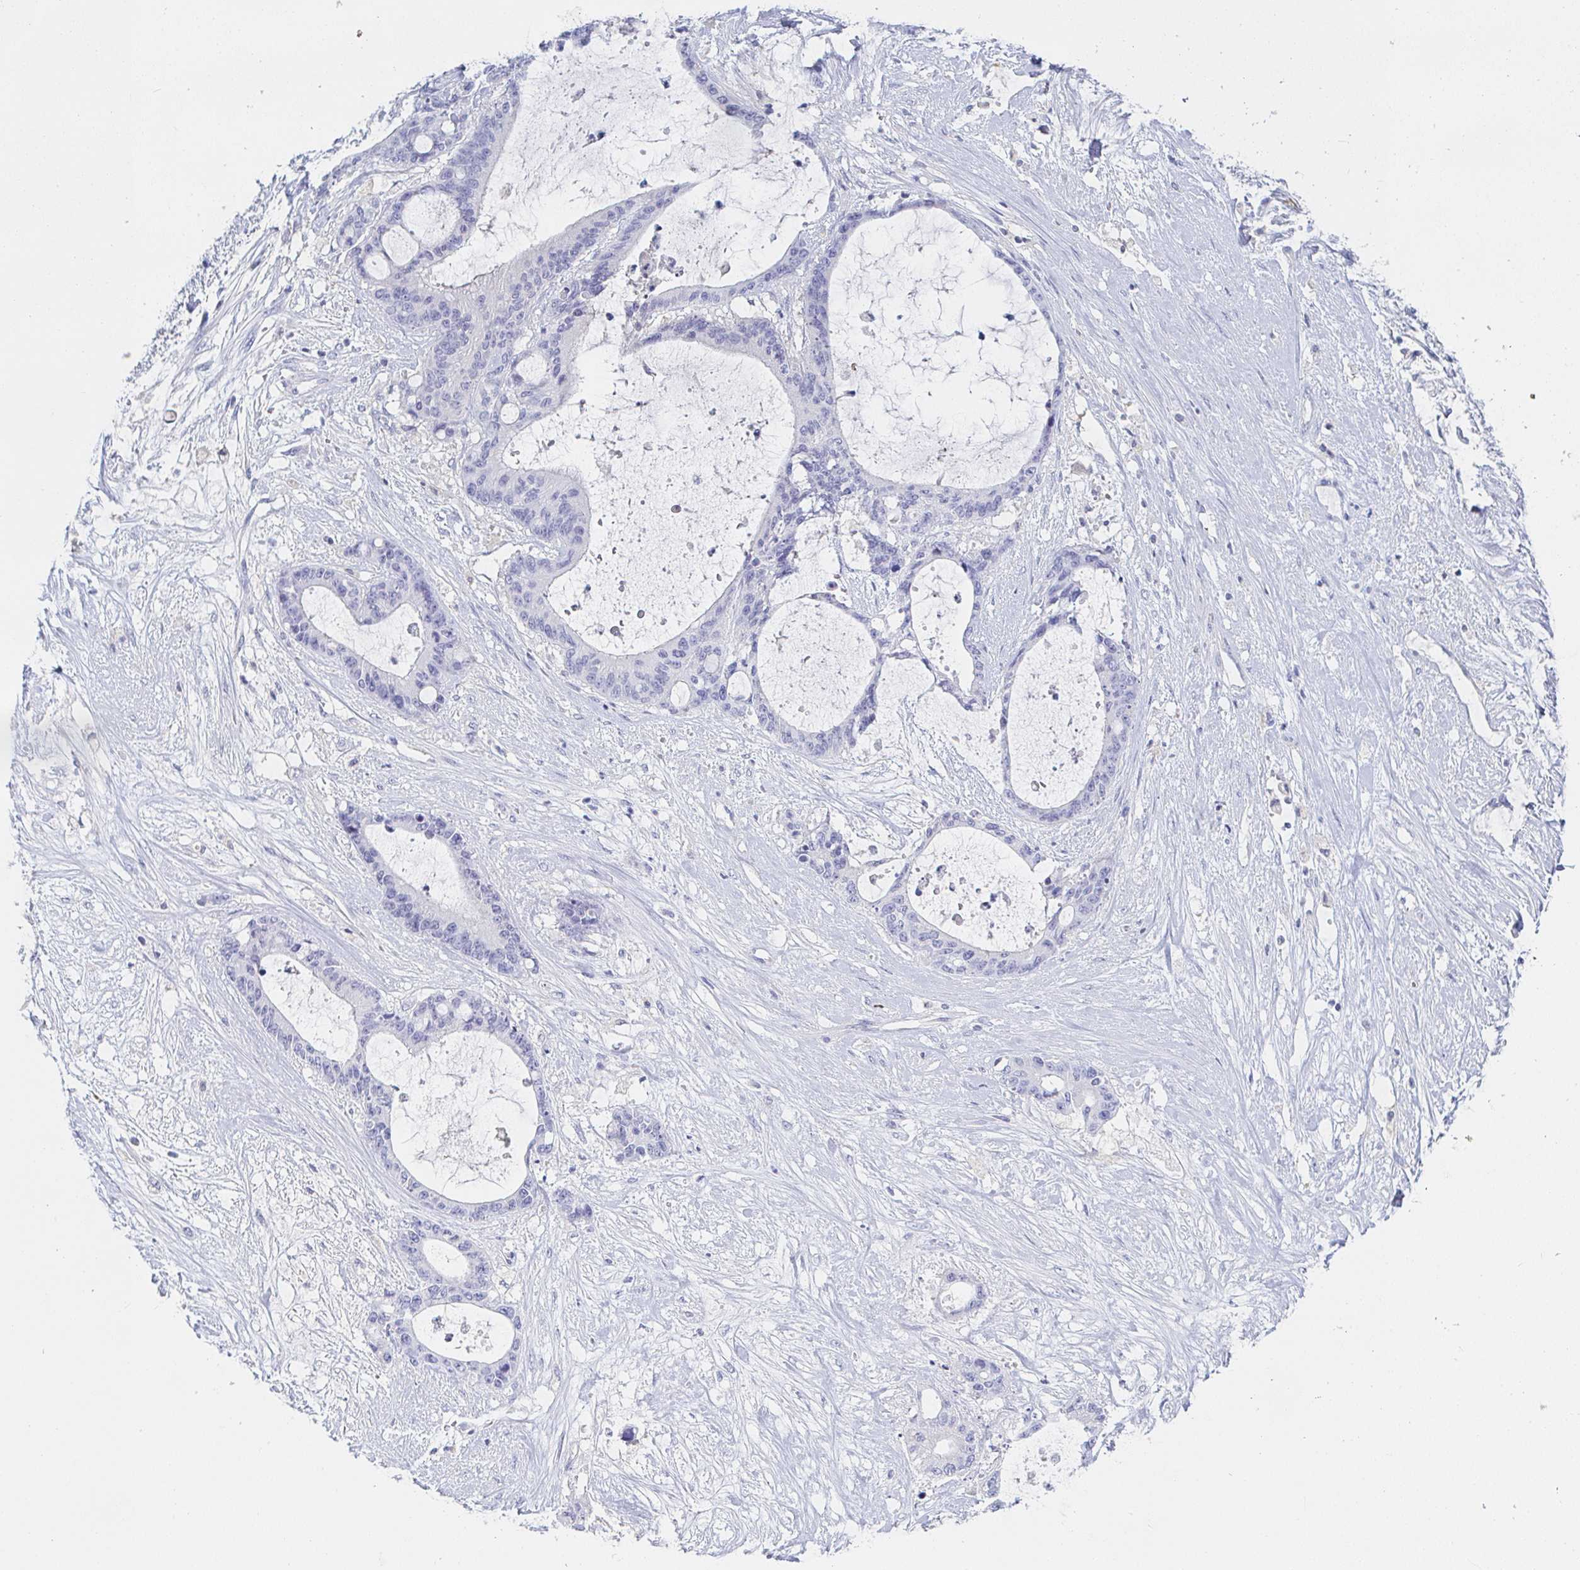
{"staining": {"intensity": "negative", "quantity": "none", "location": "none"}, "tissue": "liver cancer", "cell_type": "Tumor cells", "image_type": "cancer", "snomed": [{"axis": "morphology", "description": "Normal tissue, NOS"}, {"axis": "morphology", "description": "Cholangiocarcinoma"}, {"axis": "topography", "description": "Liver"}, {"axis": "topography", "description": "Peripheral nerve tissue"}], "caption": "High magnification brightfield microscopy of liver cancer stained with DAB (3,3'-diaminobenzidine) (brown) and counterstained with hematoxylin (blue): tumor cells show no significant positivity.", "gene": "PDE6B", "patient": {"sex": "female", "age": 73}}